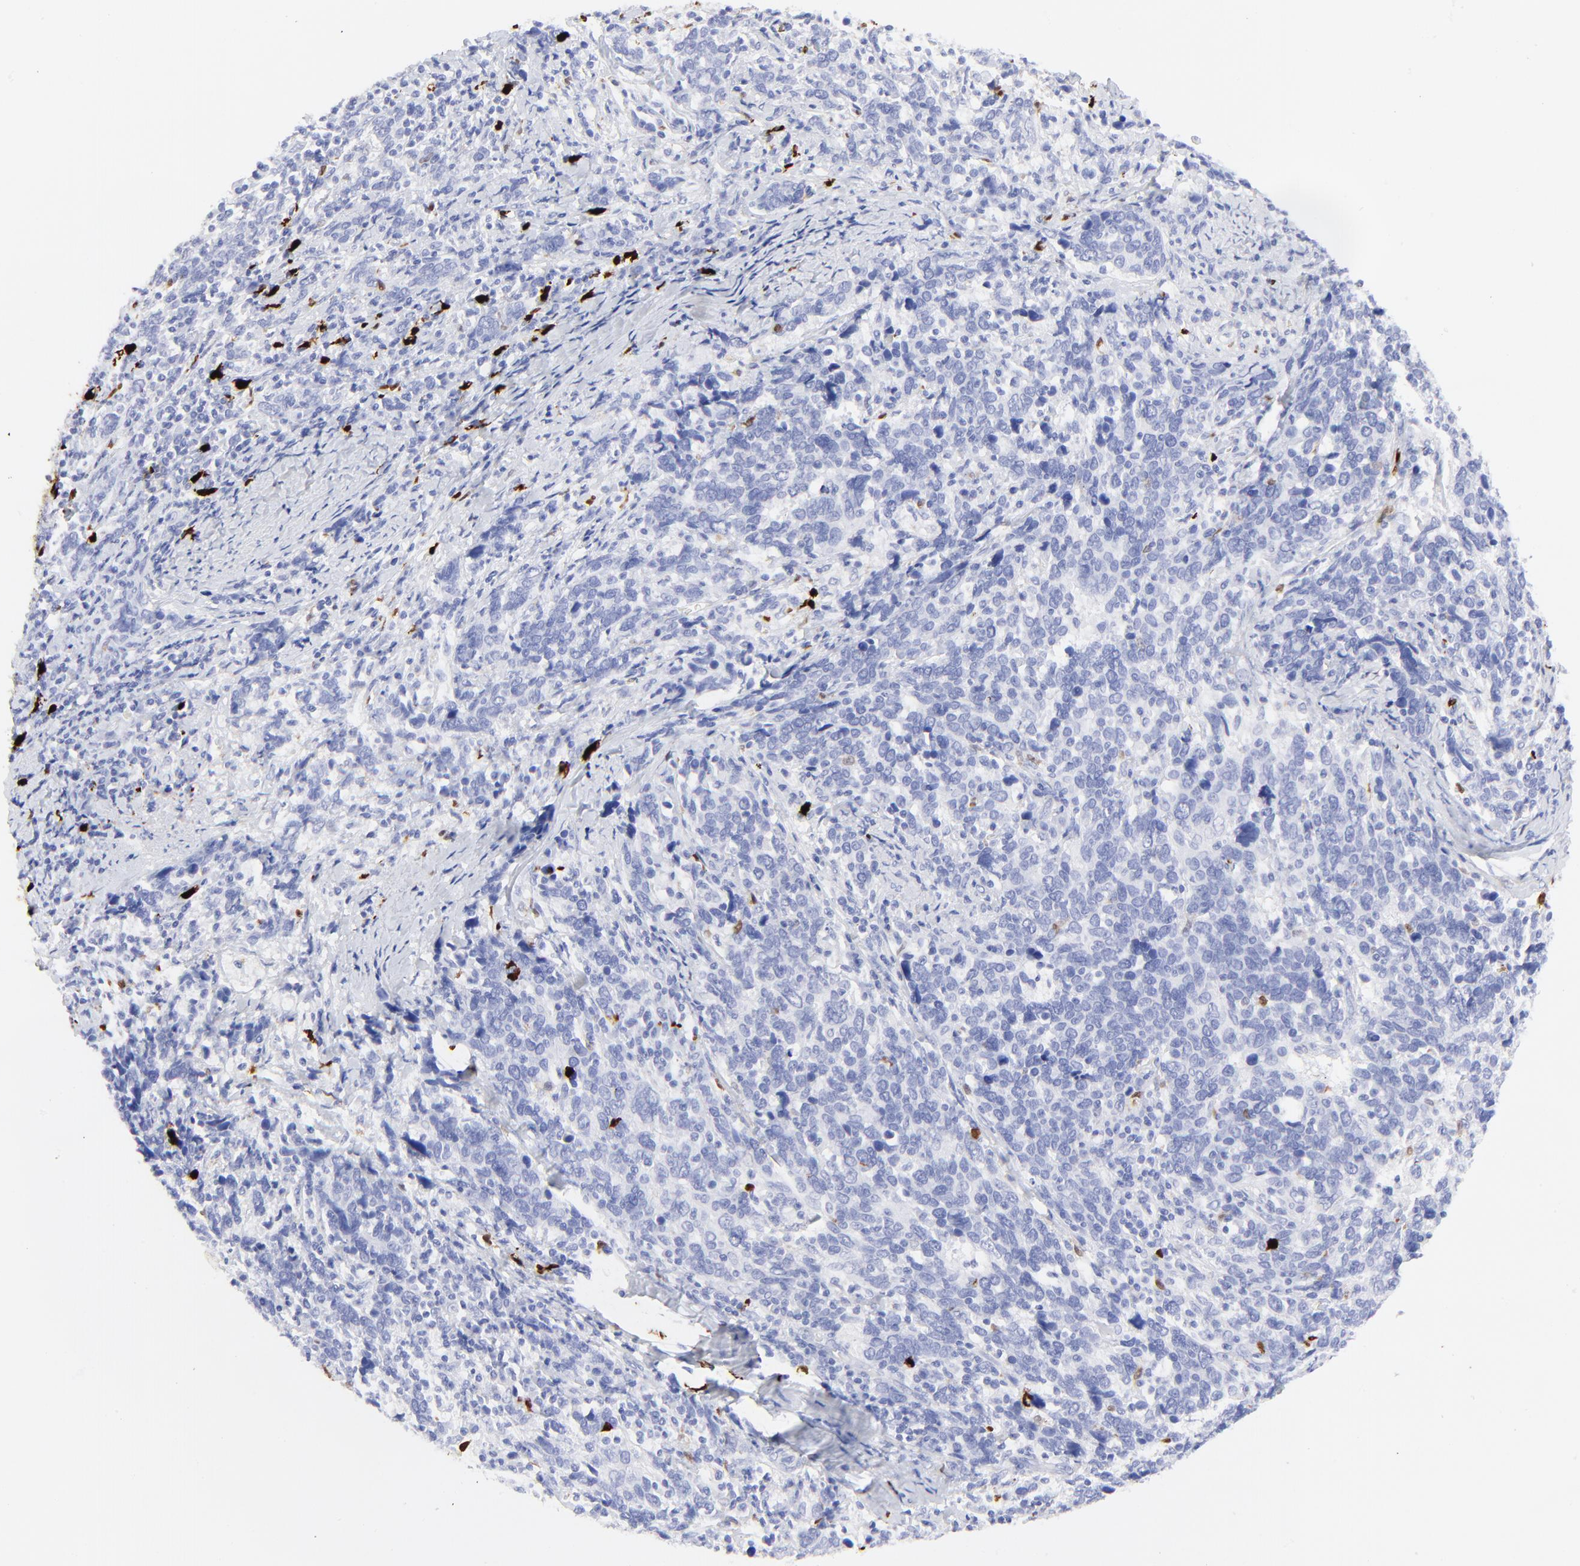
{"staining": {"intensity": "negative", "quantity": "none", "location": "none"}, "tissue": "cervical cancer", "cell_type": "Tumor cells", "image_type": "cancer", "snomed": [{"axis": "morphology", "description": "Squamous cell carcinoma, NOS"}, {"axis": "topography", "description": "Cervix"}], "caption": "Immunohistochemistry photomicrograph of neoplastic tissue: human squamous cell carcinoma (cervical) stained with DAB (3,3'-diaminobenzidine) shows no significant protein positivity in tumor cells.", "gene": "S100A12", "patient": {"sex": "female", "age": 41}}